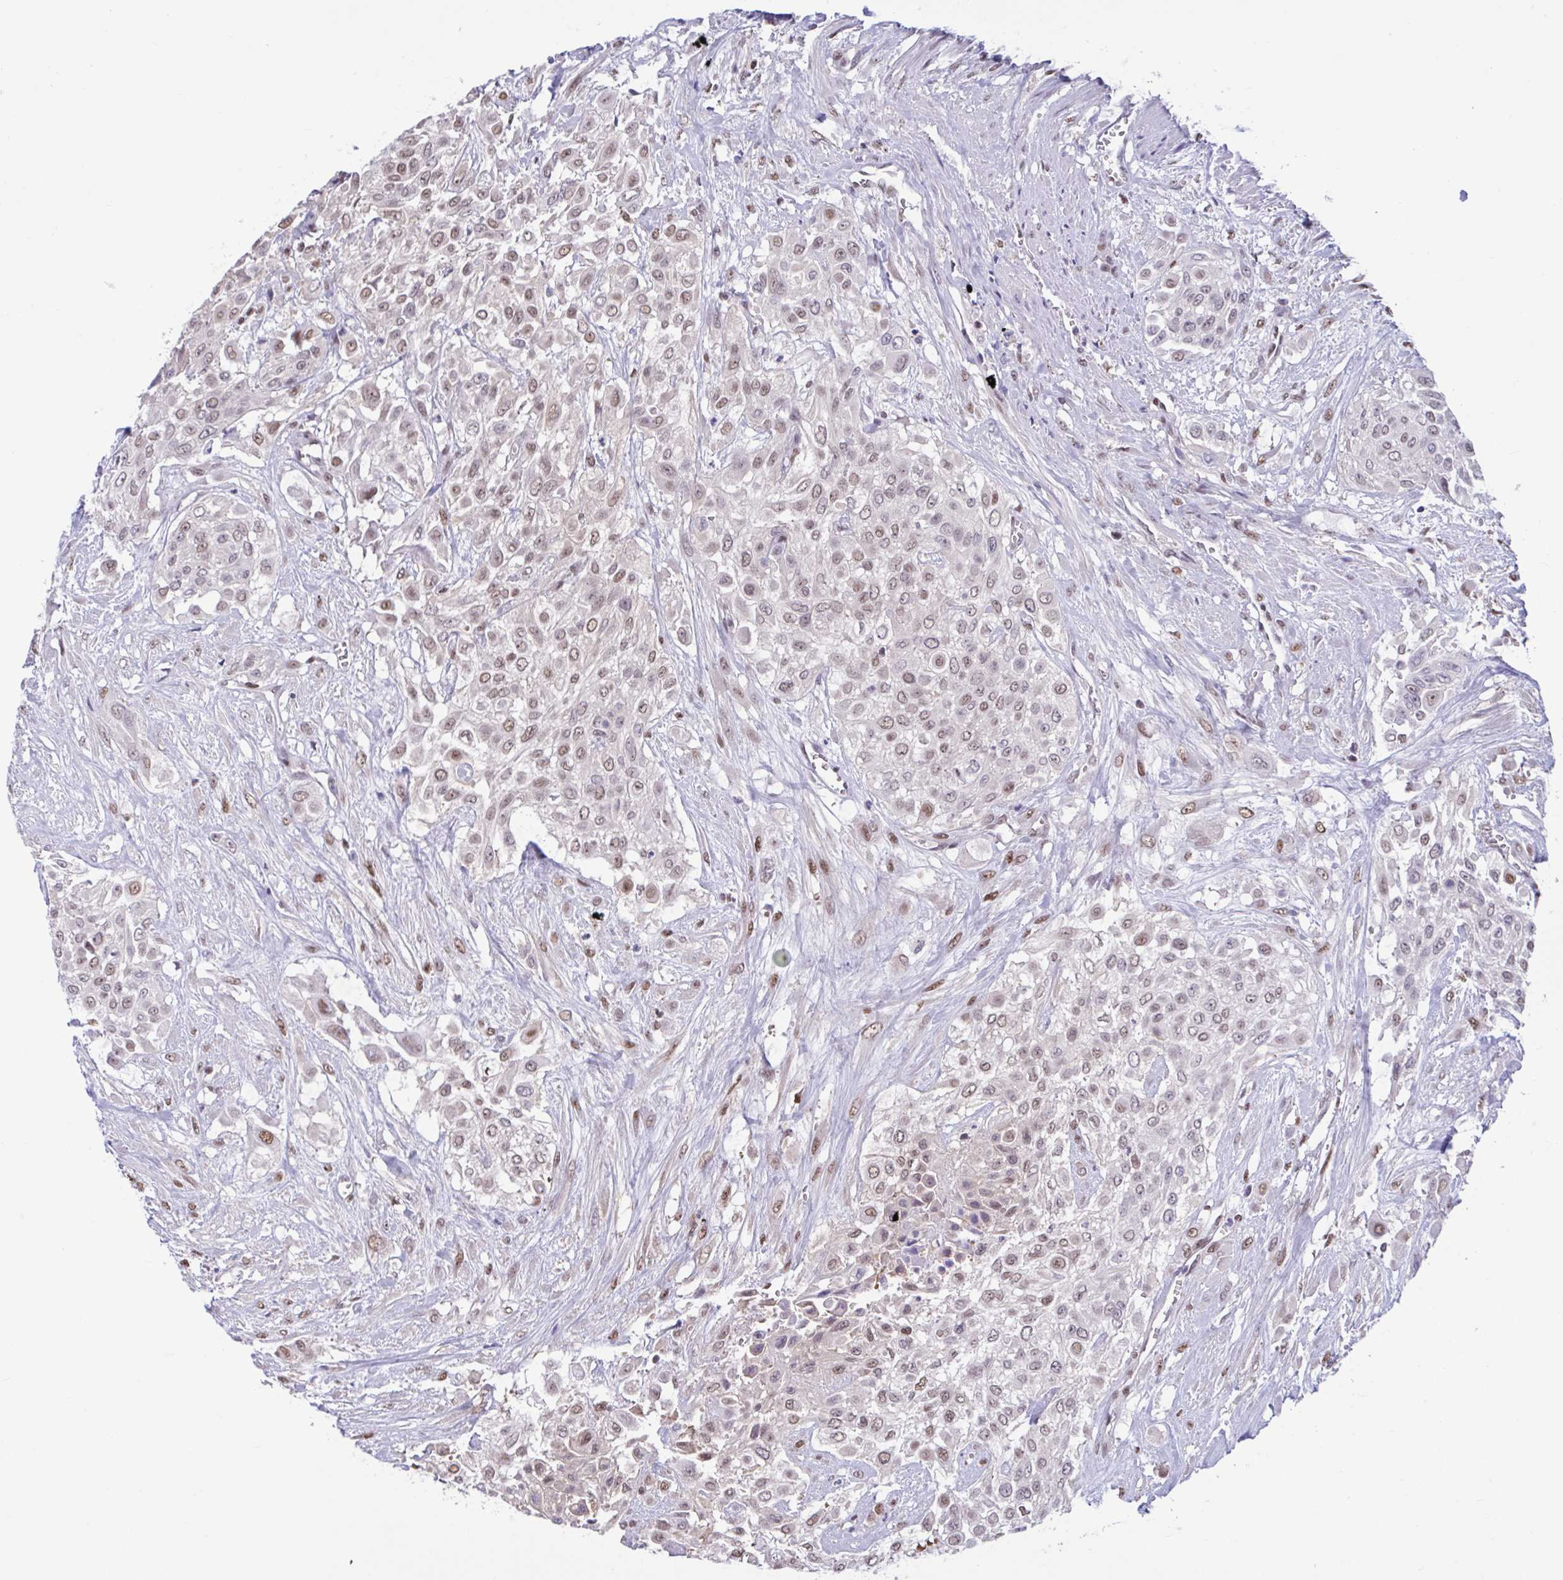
{"staining": {"intensity": "moderate", "quantity": ">75%", "location": "nuclear"}, "tissue": "urothelial cancer", "cell_type": "Tumor cells", "image_type": "cancer", "snomed": [{"axis": "morphology", "description": "Urothelial carcinoma, High grade"}, {"axis": "topography", "description": "Urinary bladder"}], "caption": "Immunohistochemistry of urothelial cancer demonstrates medium levels of moderate nuclear expression in about >75% of tumor cells.", "gene": "RBL1", "patient": {"sex": "male", "age": 57}}